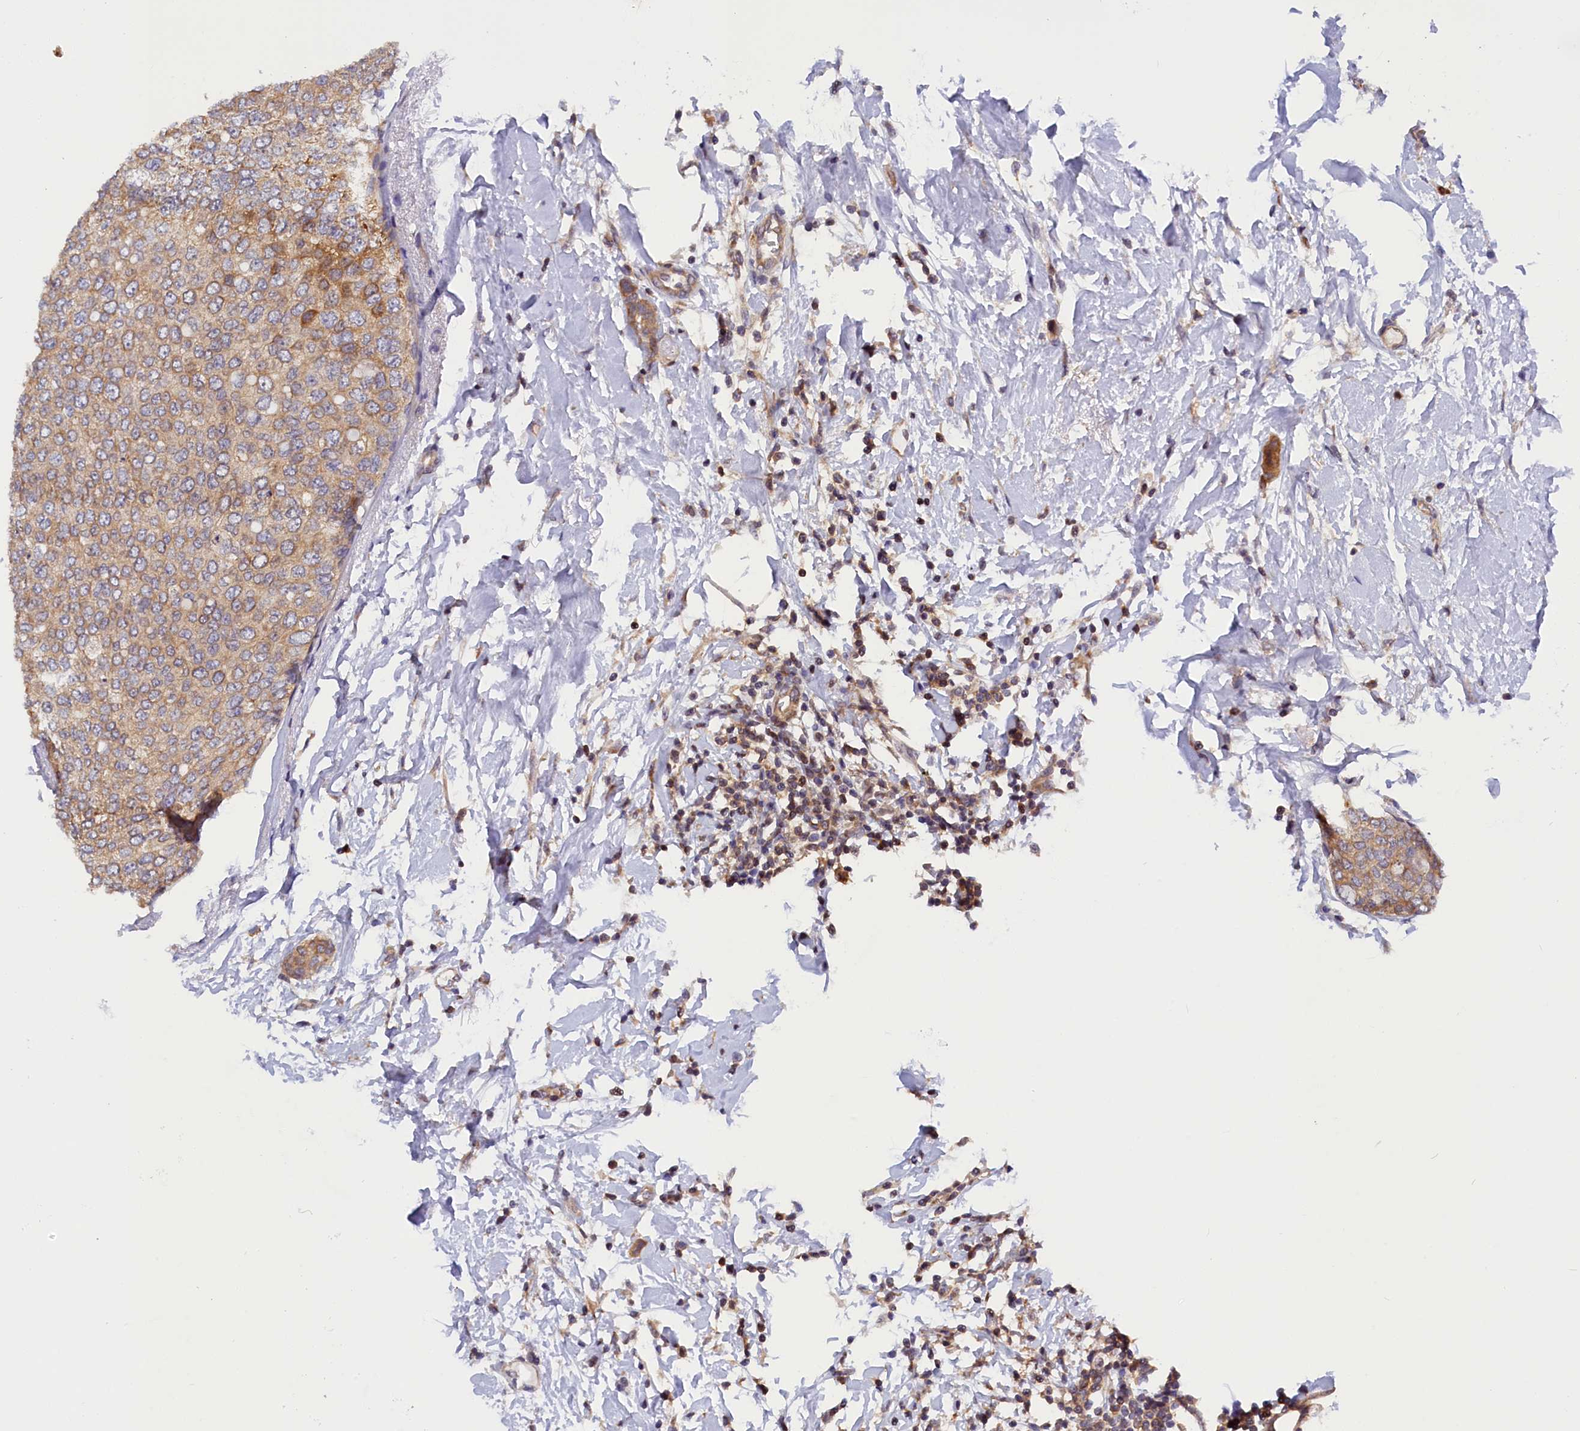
{"staining": {"intensity": "moderate", "quantity": ">75%", "location": "cytoplasmic/membranous"}, "tissue": "breast cancer", "cell_type": "Tumor cells", "image_type": "cancer", "snomed": [{"axis": "morphology", "description": "Duct carcinoma"}, {"axis": "topography", "description": "Breast"}], "caption": "Breast cancer (intraductal carcinoma) stained for a protein demonstrates moderate cytoplasmic/membranous positivity in tumor cells.", "gene": "TBCB", "patient": {"sex": "female", "age": 72}}